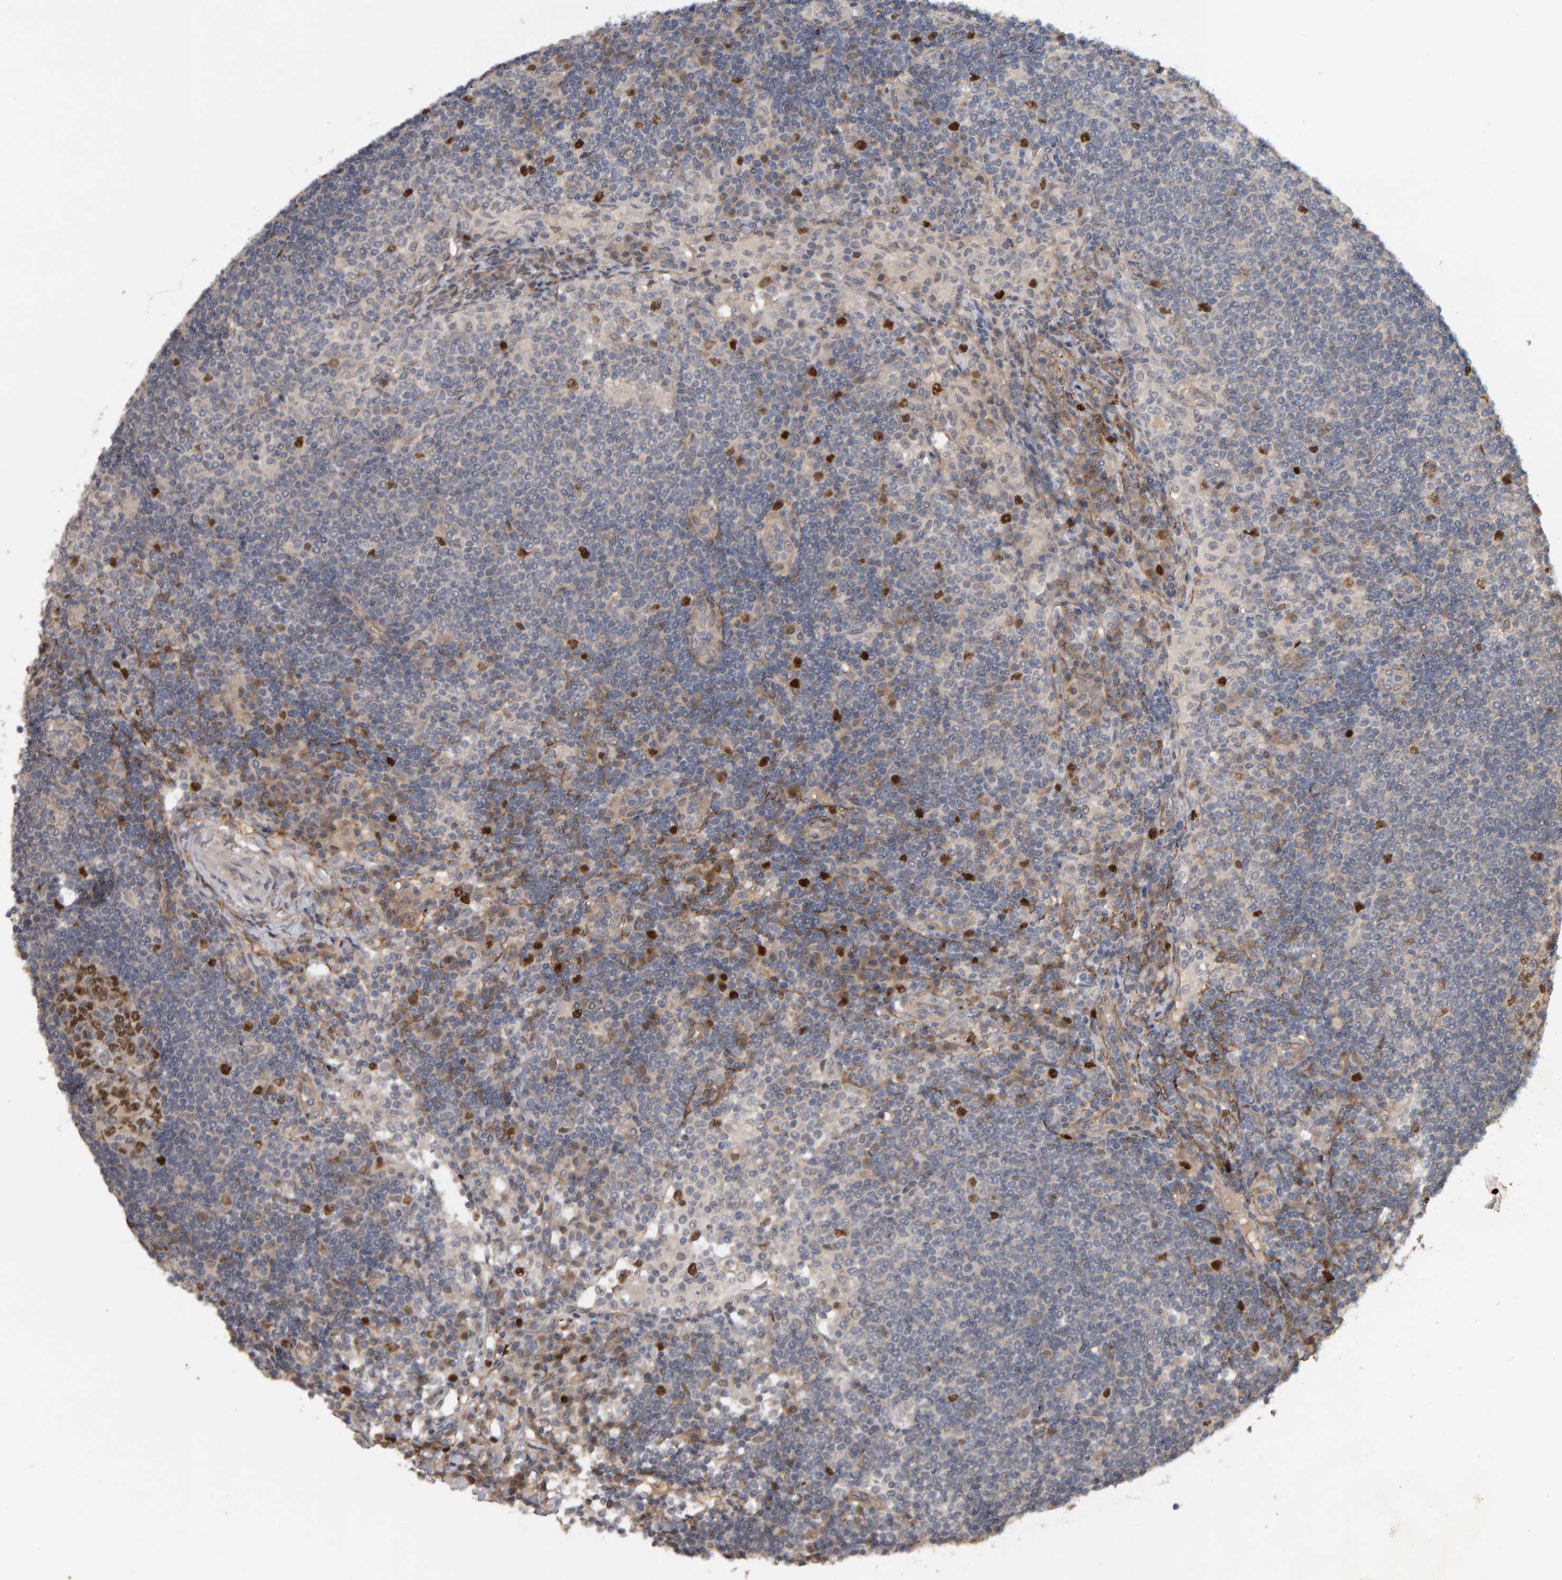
{"staining": {"intensity": "strong", "quantity": "25%-75%", "location": "nuclear"}, "tissue": "lymph node", "cell_type": "Germinal center cells", "image_type": "normal", "snomed": [{"axis": "morphology", "description": "Normal tissue, NOS"}, {"axis": "topography", "description": "Lymph node"}], "caption": "Lymph node stained with IHC reveals strong nuclear staining in about 25%-75% of germinal center cells.", "gene": "CDCA5", "patient": {"sex": "female", "age": 53}}